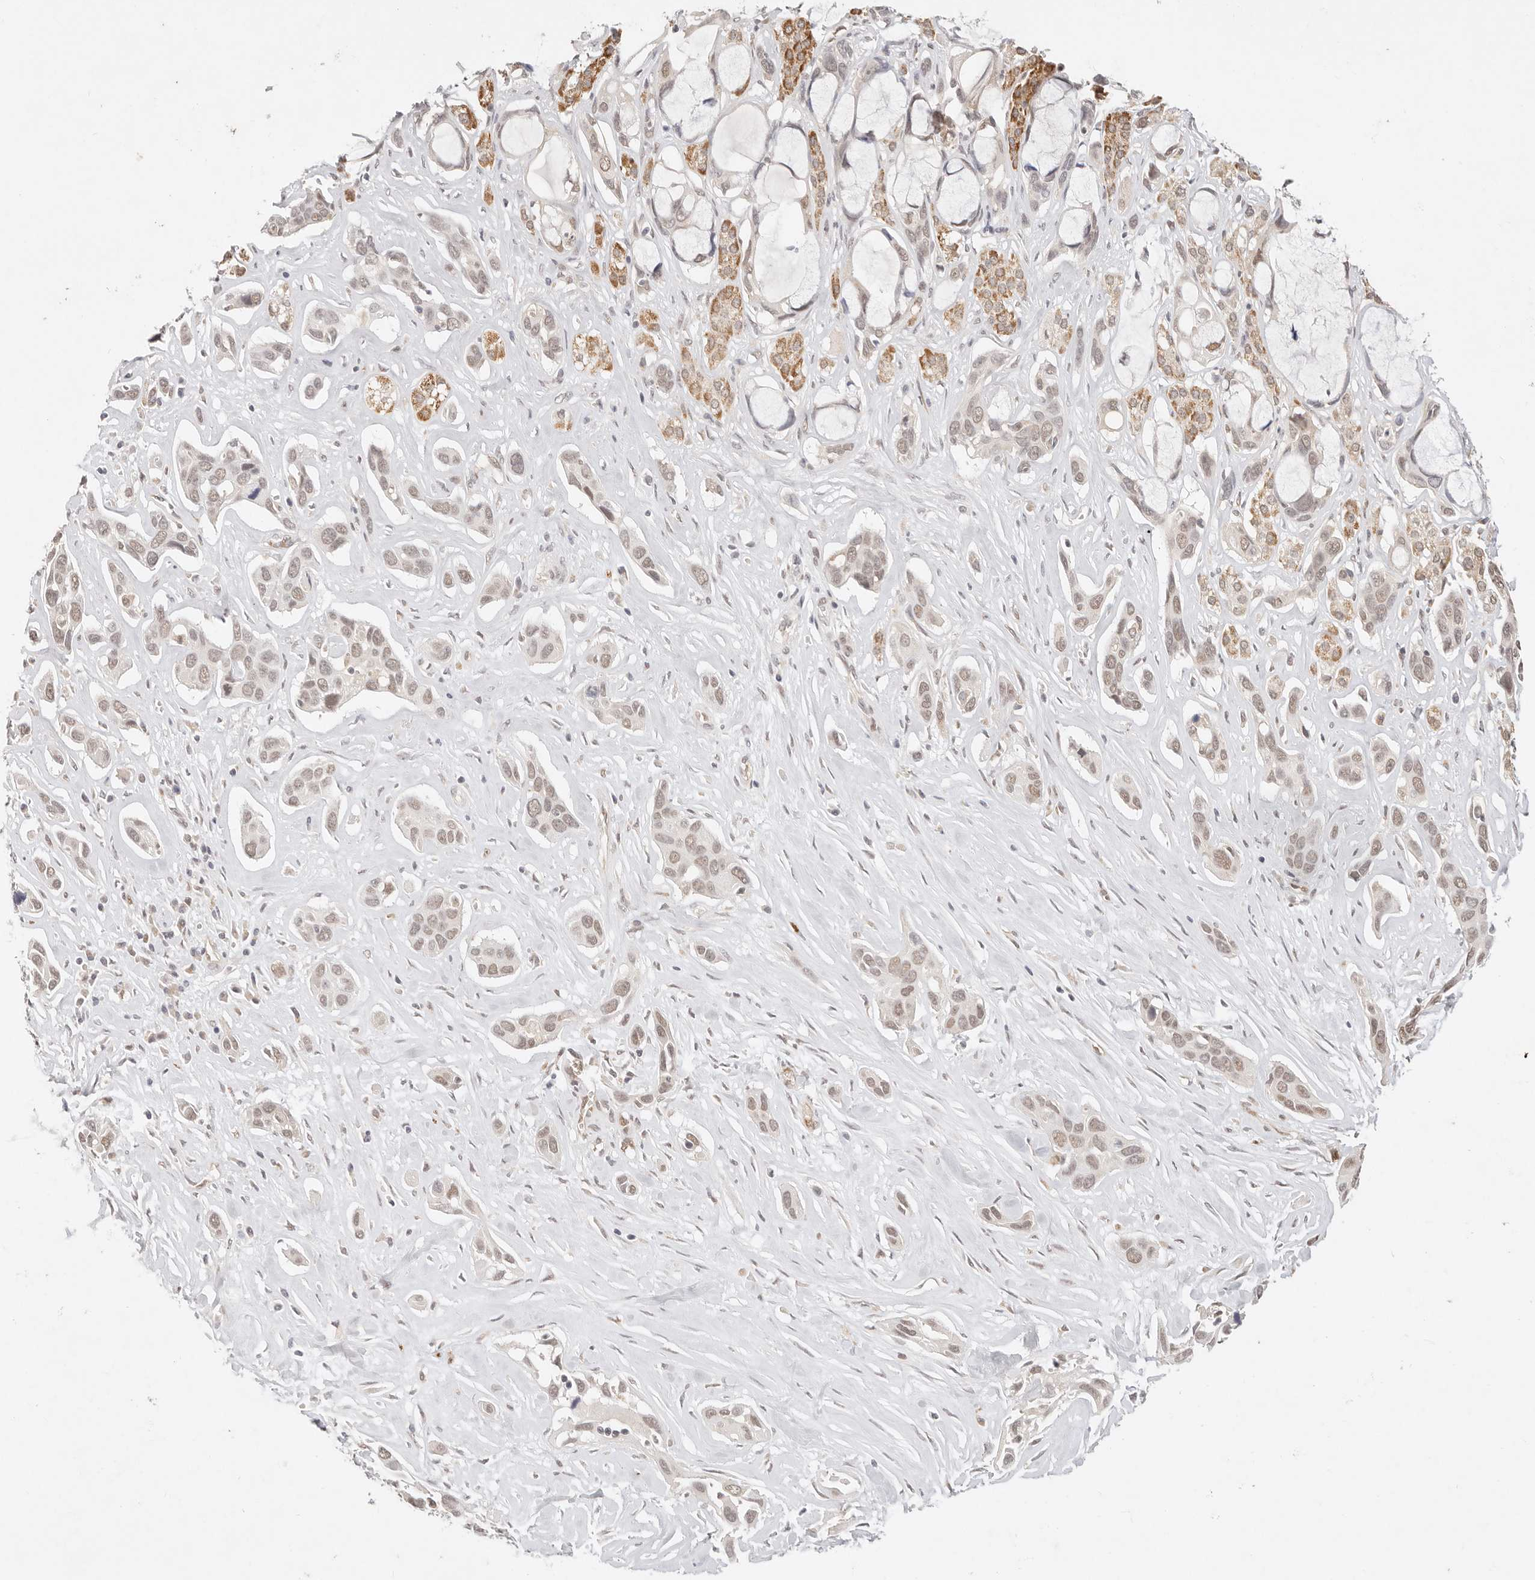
{"staining": {"intensity": "weak", "quantity": "25%-75%", "location": "nuclear"}, "tissue": "pancreatic cancer", "cell_type": "Tumor cells", "image_type": "cancer", "snomed": [{"axis": "morphology", "description": "Adenocarcinoma, NOS"}, {"axis": "topography", "description": "Pancreas"}], "caption": "Tumor cells exhibit weak nuclear staining in approximately 25%-75% of cells in pancreatic adenocarcinoma.", "gene": "GPR156", "patient": {"sex": "female", "age": 60}}